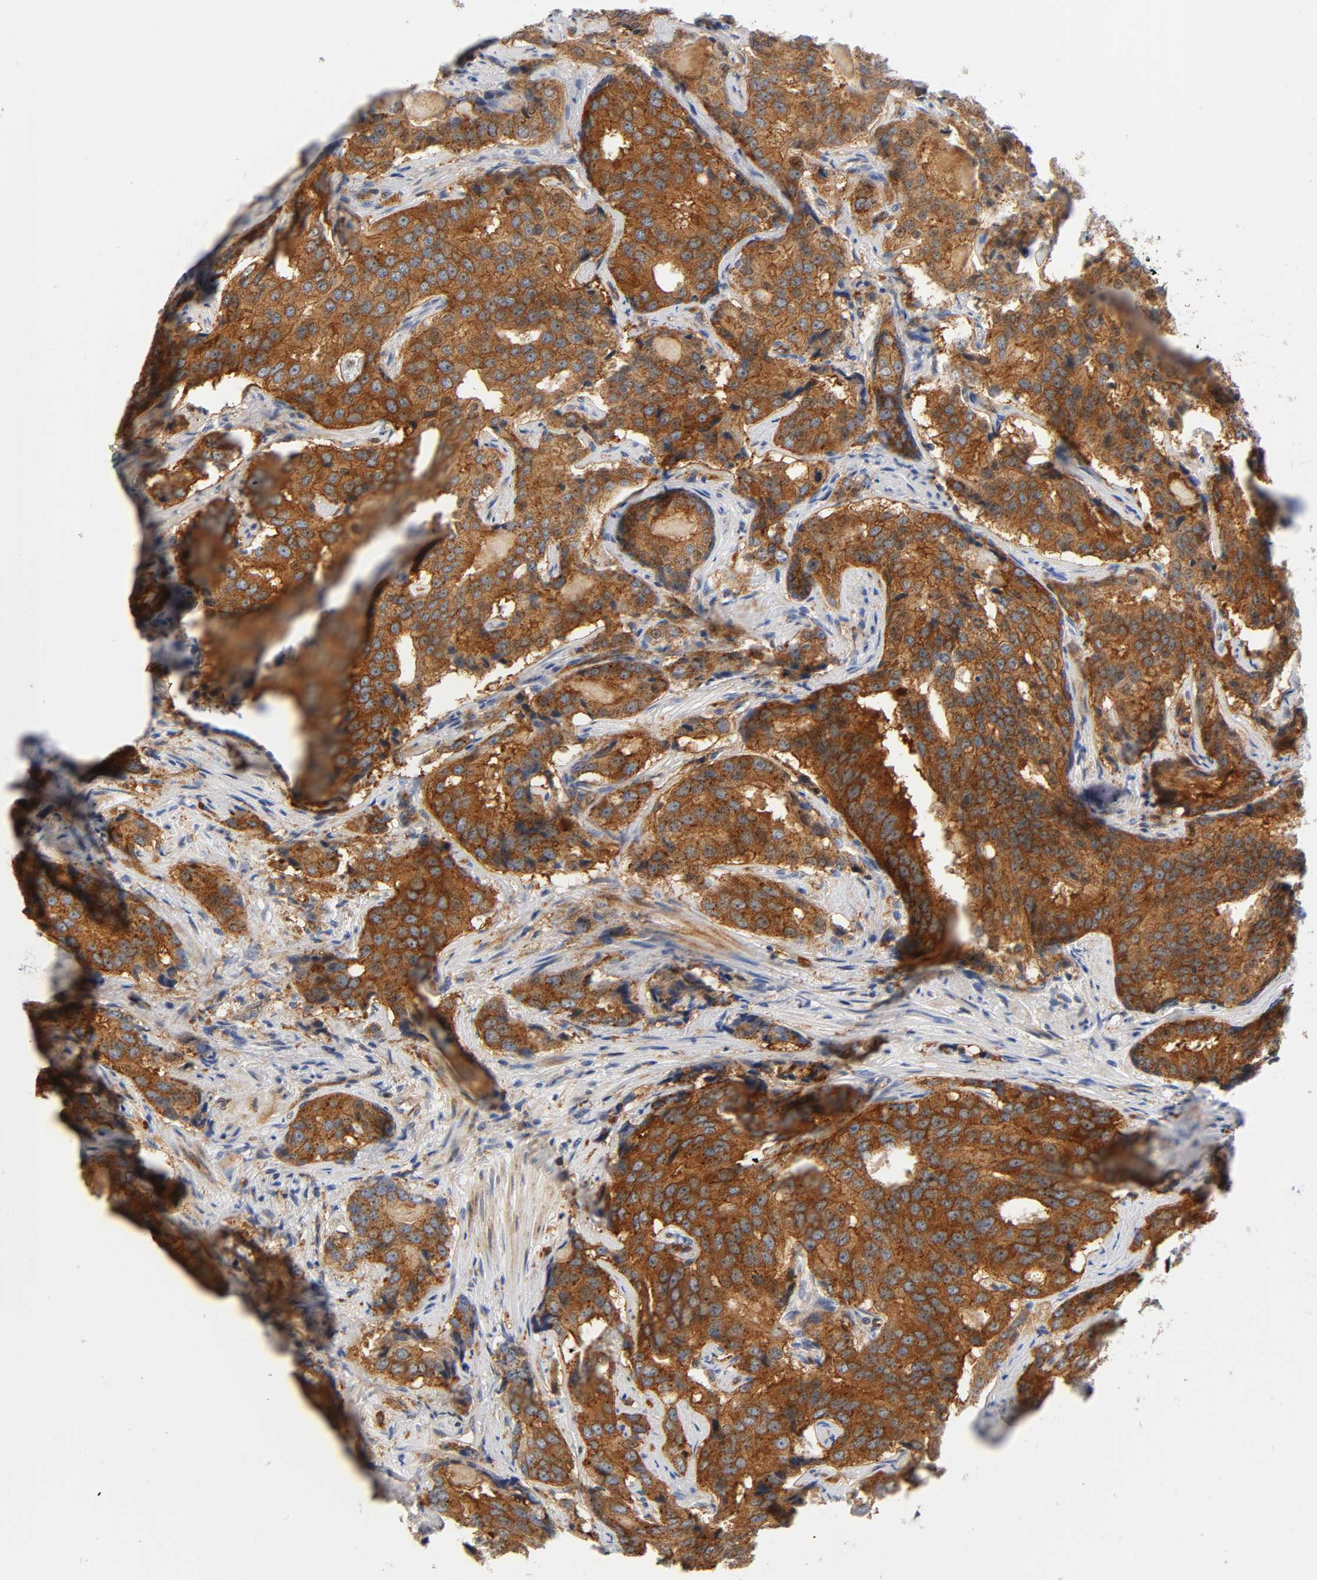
{"staining": {"intensity": "strong", "quantity": ">75%", "location": "cytoplasmic/membranous,nuclear"}, "tissue": "prostate cancer", "cell_type": "Tumor cells", "image_type": "cancer", "snomed": [{"axis": "morphology", "description": "Adenocarcinoma, High grade"}, {"axis": "topography", "description": "Prostate"}], "caption": "Immunohistochemistry (IHC) (DAB (3,3'-diaminobenzidine)) staining of human prostate adenocarcinoma (high-grade) displays strong cytoplasmic/membranous and nuclear protein staining in approximately >75% of tumor cells. (DAB IHC with brightfield microscopy, high magnification).", "gene": "CD2AP", "patient": {"sex": "male", "age": 58}}